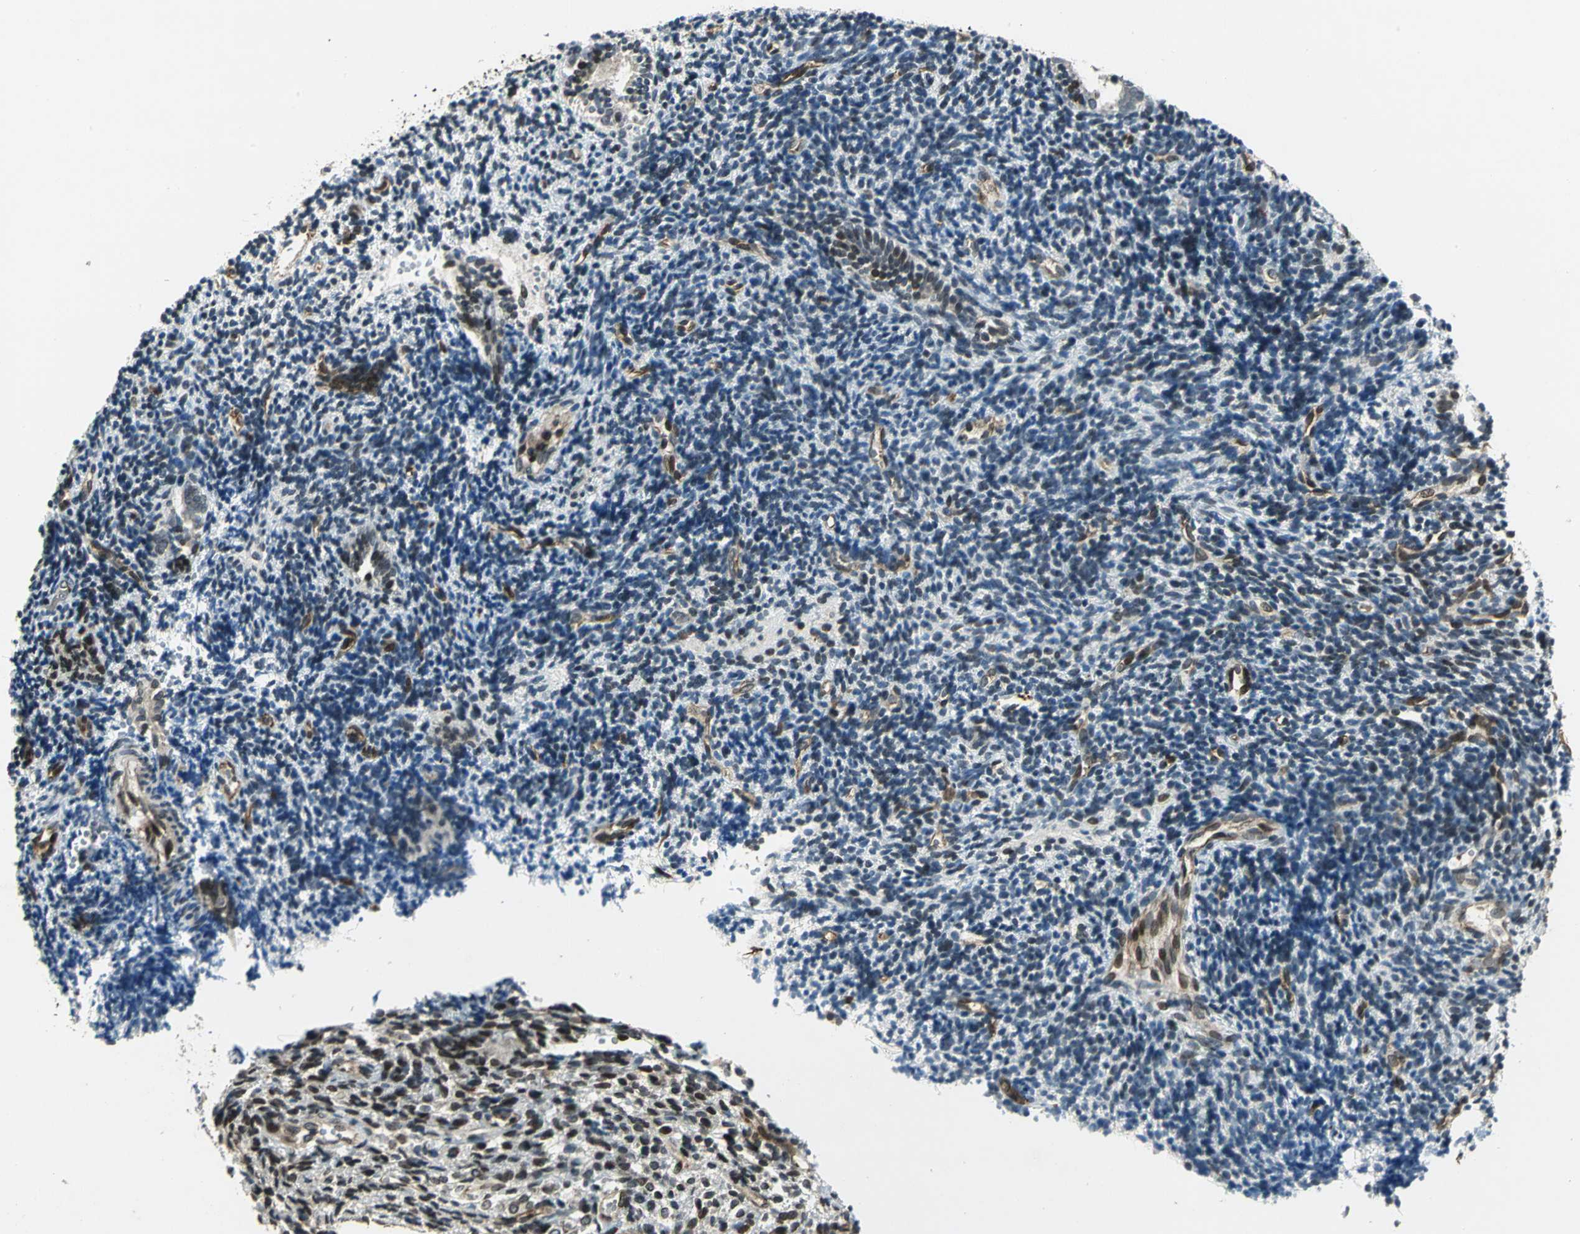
{"staining": {"intensity": "strong", "quantity": "<25%", "location": "nuclear"}, "tissue": "endometrium", "cell_type": "Cells in endometrial stroma", "image_type": "normal", "snomed": [{"axis": "morphology", "description": "Normal tissue, NOS"}, {"axis": "topography", "description": "Uterus"}, {"axis": "topography", "description": "Endometrium"}], "caption": "IHC of unremarkable endometrium demonstrates medium levels of strong nuclear positivity in about <25% of cells in endometrial stroma. (IHC, brightfield microscopy, high magnification).", "gene": "BRIP1", "patient": {"sex": "female", "age": 33}}